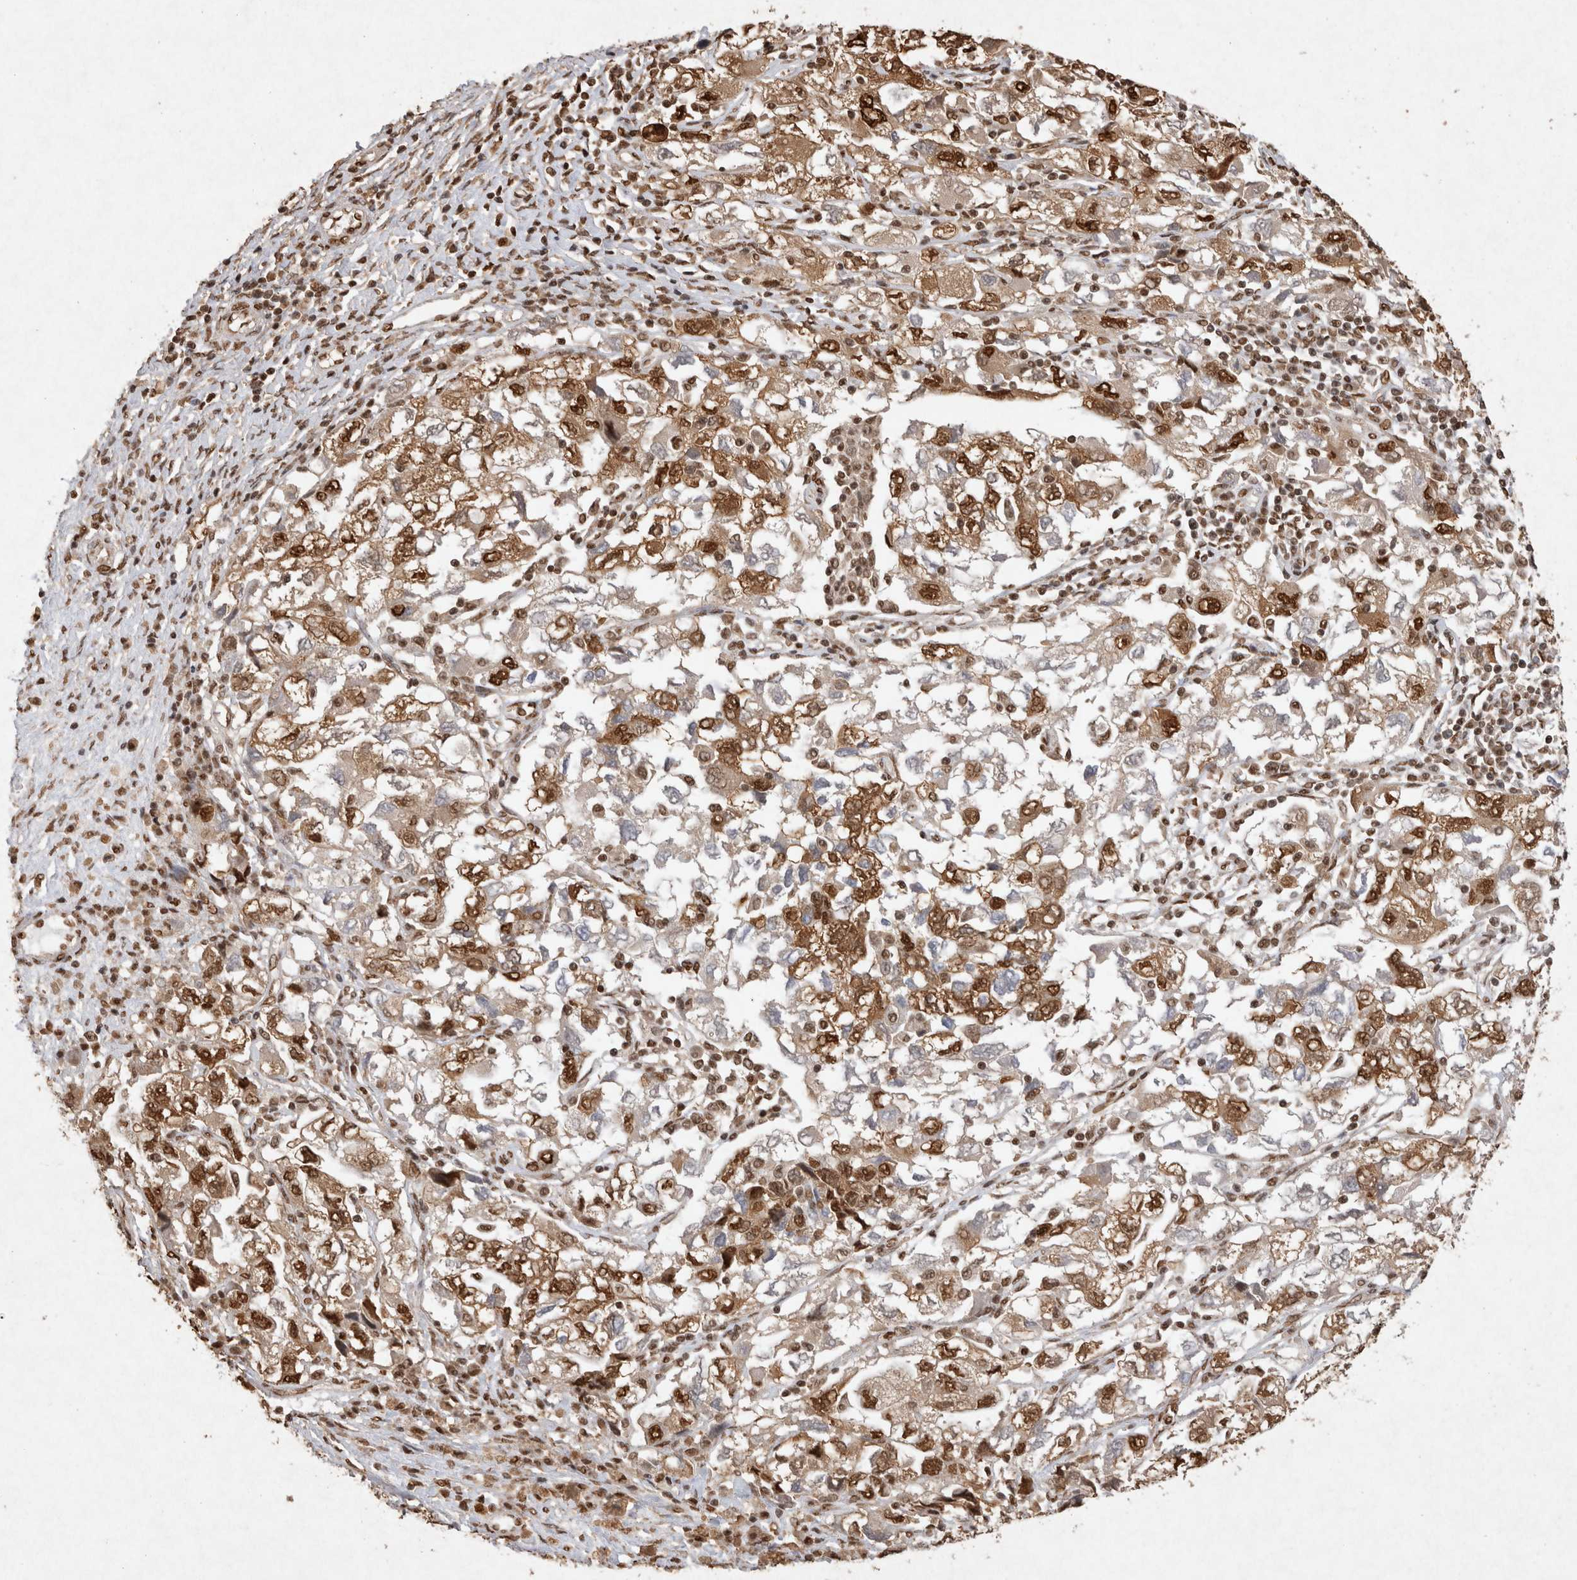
{"staining": {"intensity": "moderate", "quantity": ">75%", "location": "cytoplasmic/membranous,nuclear"}, "tissue": "ovarian cancer", "cell_type": "Tumor cells", "image_type": "cancer", "snomed": [{"axis": "morphology", "description": "Carcinoma, NOS"}, {"axis": "morphology", "description": "Cystadenocarcinoma, serous, NOS"}, {"axis": "topography", "description": "Ovary"}], "caption": "A brown stain highlights moderate cytoplasmic/membranous and nuclear staining of a protein in ovarian carcinoma tumor cells.", "gene": "HDGF", "patient": {"sex": "female", "age": 69}}